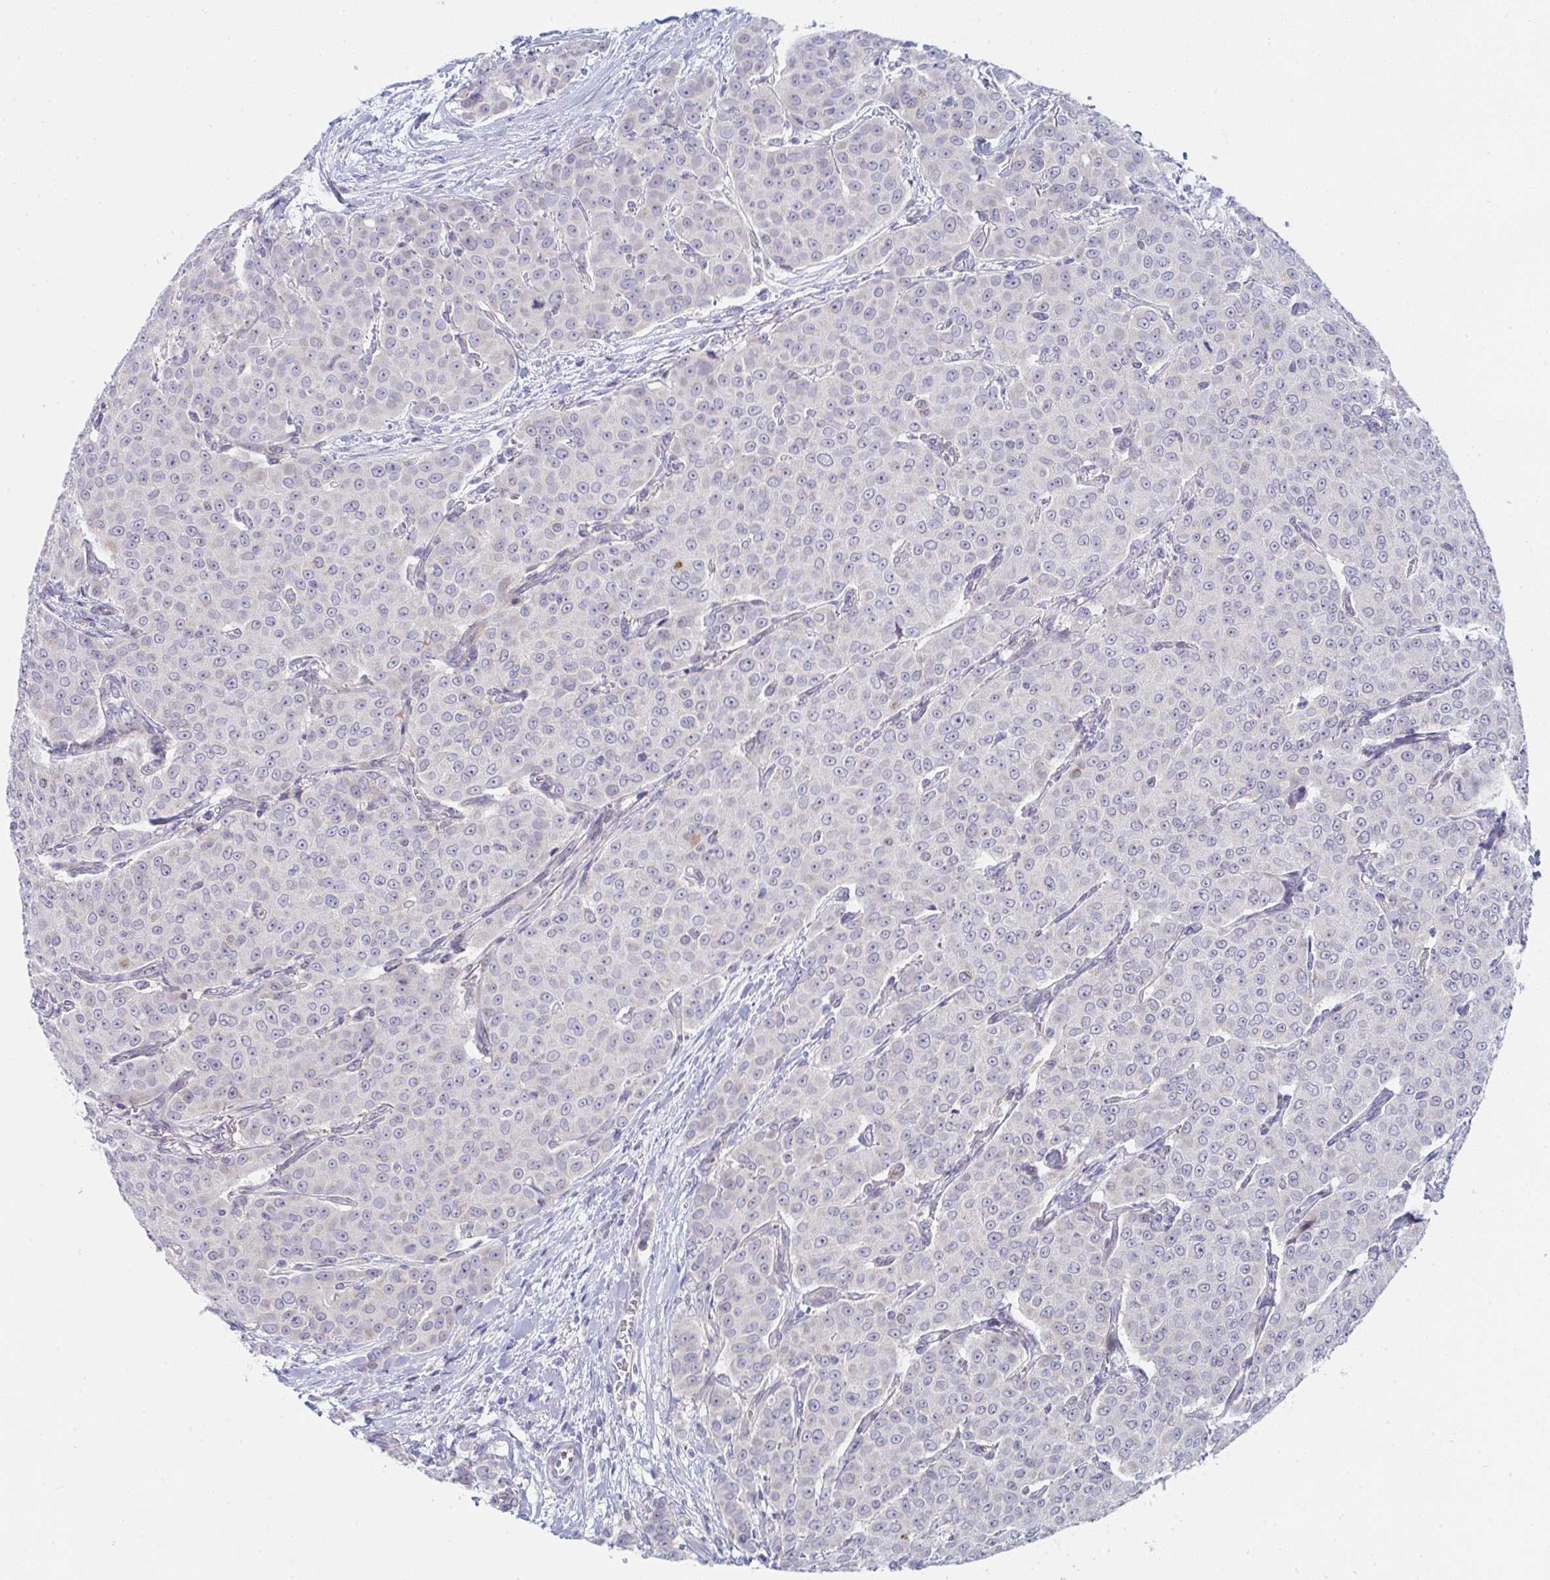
{"staining": {"intensity": "negative", "quantity": "none", "location": "none"}, "tissue": "breast cancer", "cell_type": "Tumor cells", "image_type": "cancer", "snomed": [{"axis": "morphology", "description": "Duct carcinoma"}, {"axis": "topography", "description": "Breast"}], "caption": "The photomicrograph exhibits no staining of tumor cells in breast infiltrating ductal carcinoma.", "gene": "VWDE", "patient": {"sex": "female", "age": 91}}